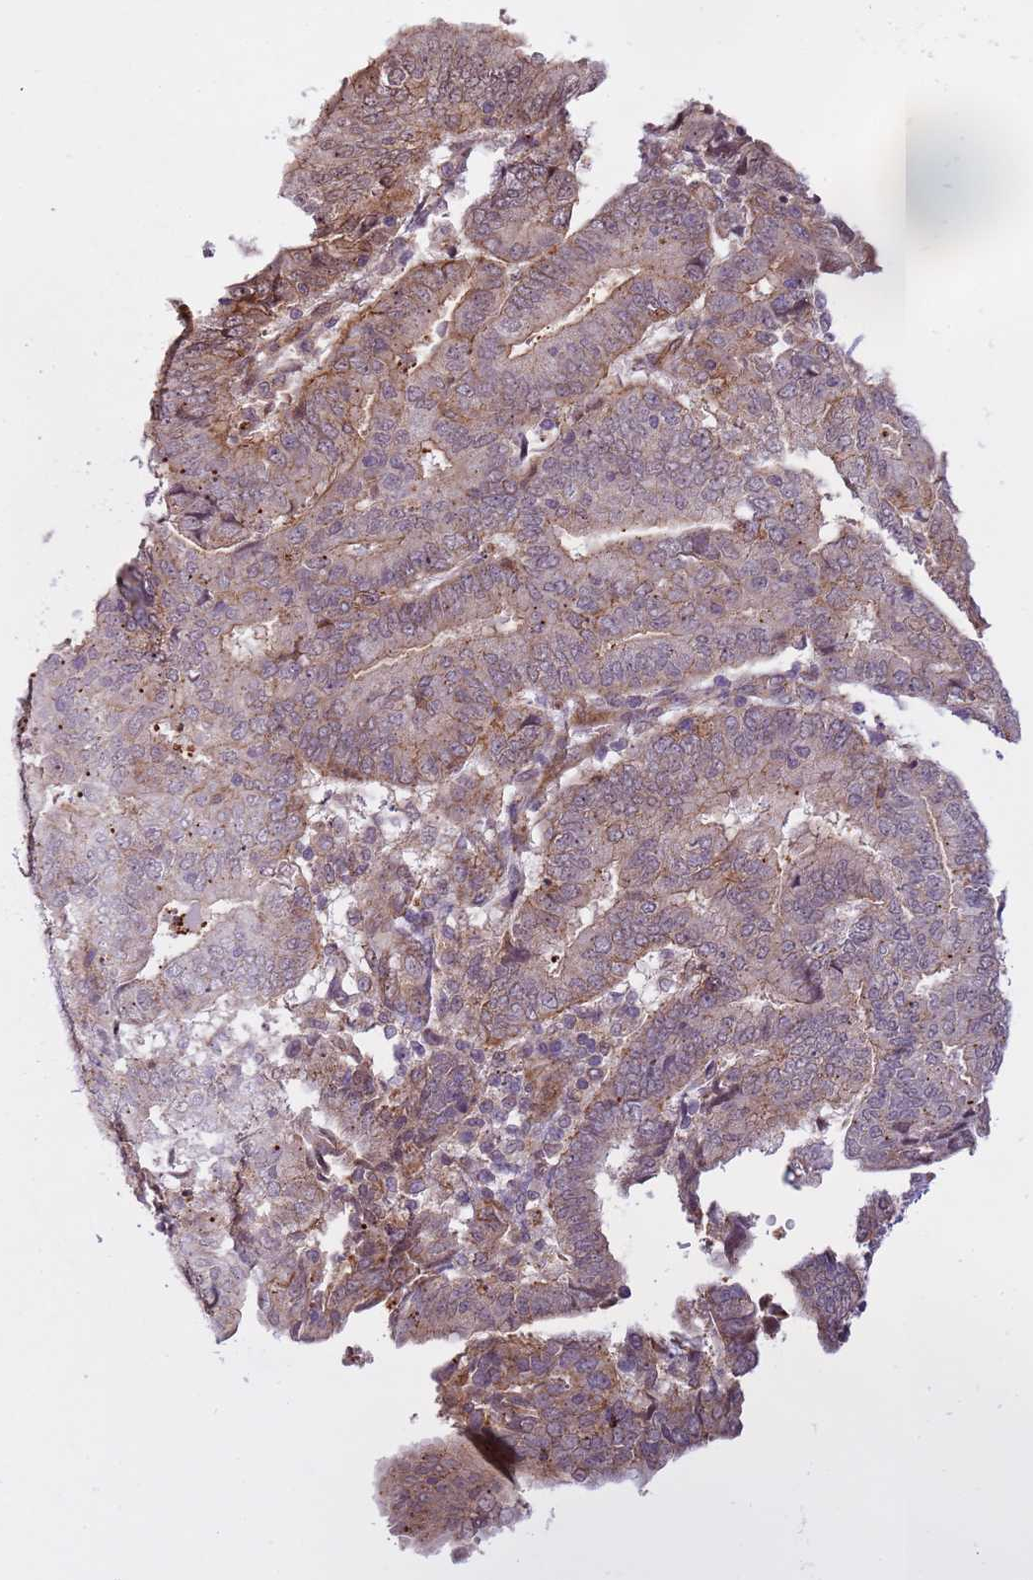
{"staining": {"intensity": "weak", "quantity": "25%-75%", "location": "cytoplasmic/membranous"}, "tissue": "endometrial cancer", "cell_type": "Tumor cells", "image_type": "cancer", "snomed": [{"axis": "morphology", "description": "Adenocarcinoma, NOS"}, {"axis": "topography", "description": "Endometrium"}], "caption": "High-power microscopy captured an IHC photomicrograph of endometrial cancer, revealing weak cytoplasmic/membranous positivity in approximately 25%-75% of tumor cells.", "gene": "EMC2", "patient": {"sex": "female", "age": 70}}